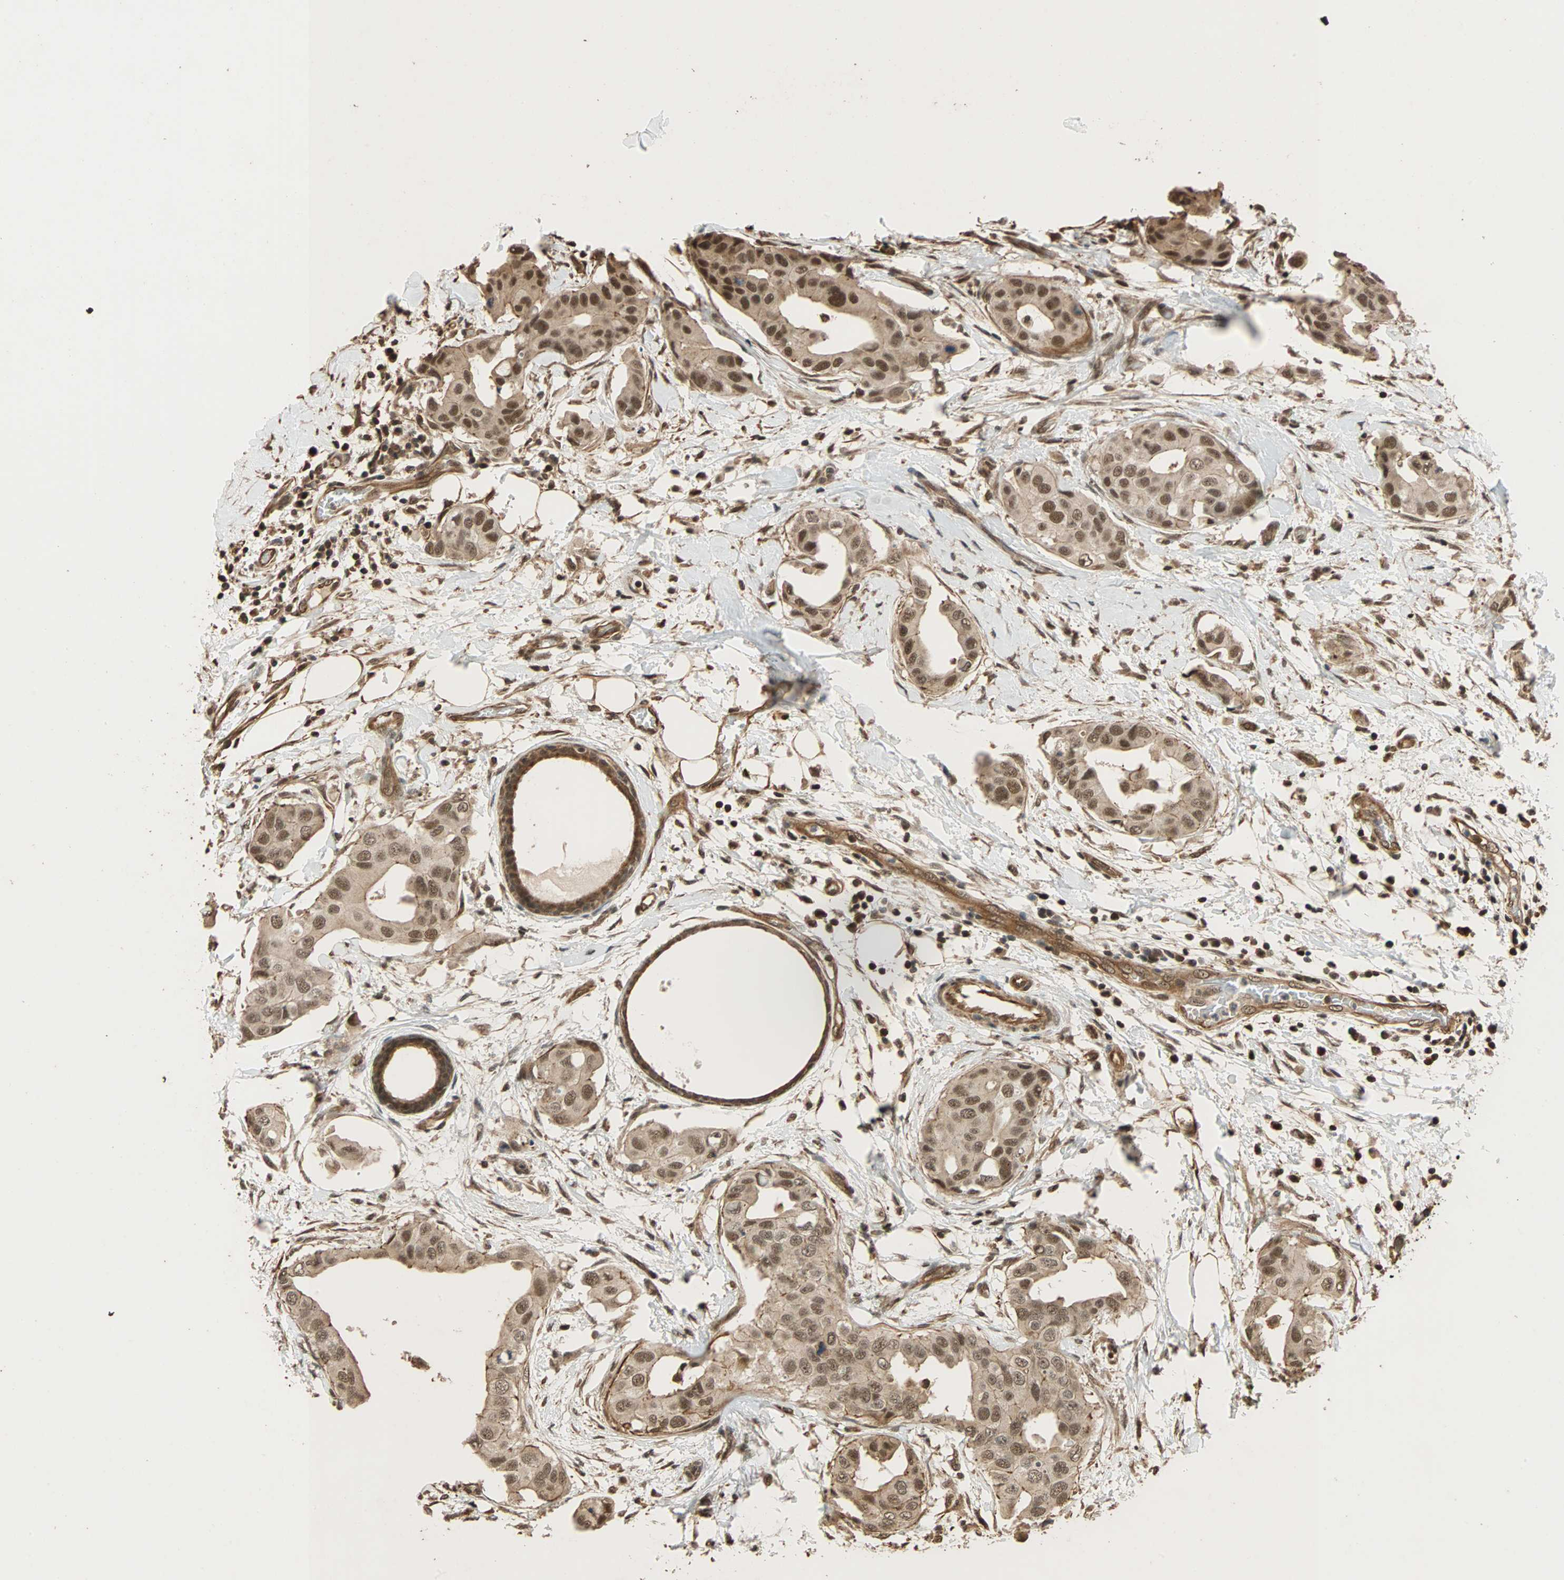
{"staining": {"intensity": "moderate", "quantity": ">75%", "location": "cytoplasmic/membranous,nuclear"}, "tissue": "breast cancer", "cell_type": "Tumor cells", "image_type": "cancer", "snomed": [{"axis": "morphology", "description": "Duct carcinoma"}, {"axis": "topography", "description": "Breast"}], "caption": "Protein staining by immunohistochemistry reveals moderate cytoplasmic/membranous and nuclear expression in about >75% of tumor cells in invasive ductal carcinoma (breast). The staining was performed using DAB to visualize the protein expression in brown, while the nuclei were stained in blue with hematoxylin (Magnification: 20x).", "gene": "CDC5L", "patient": {"sex": "female", "age": 40}}